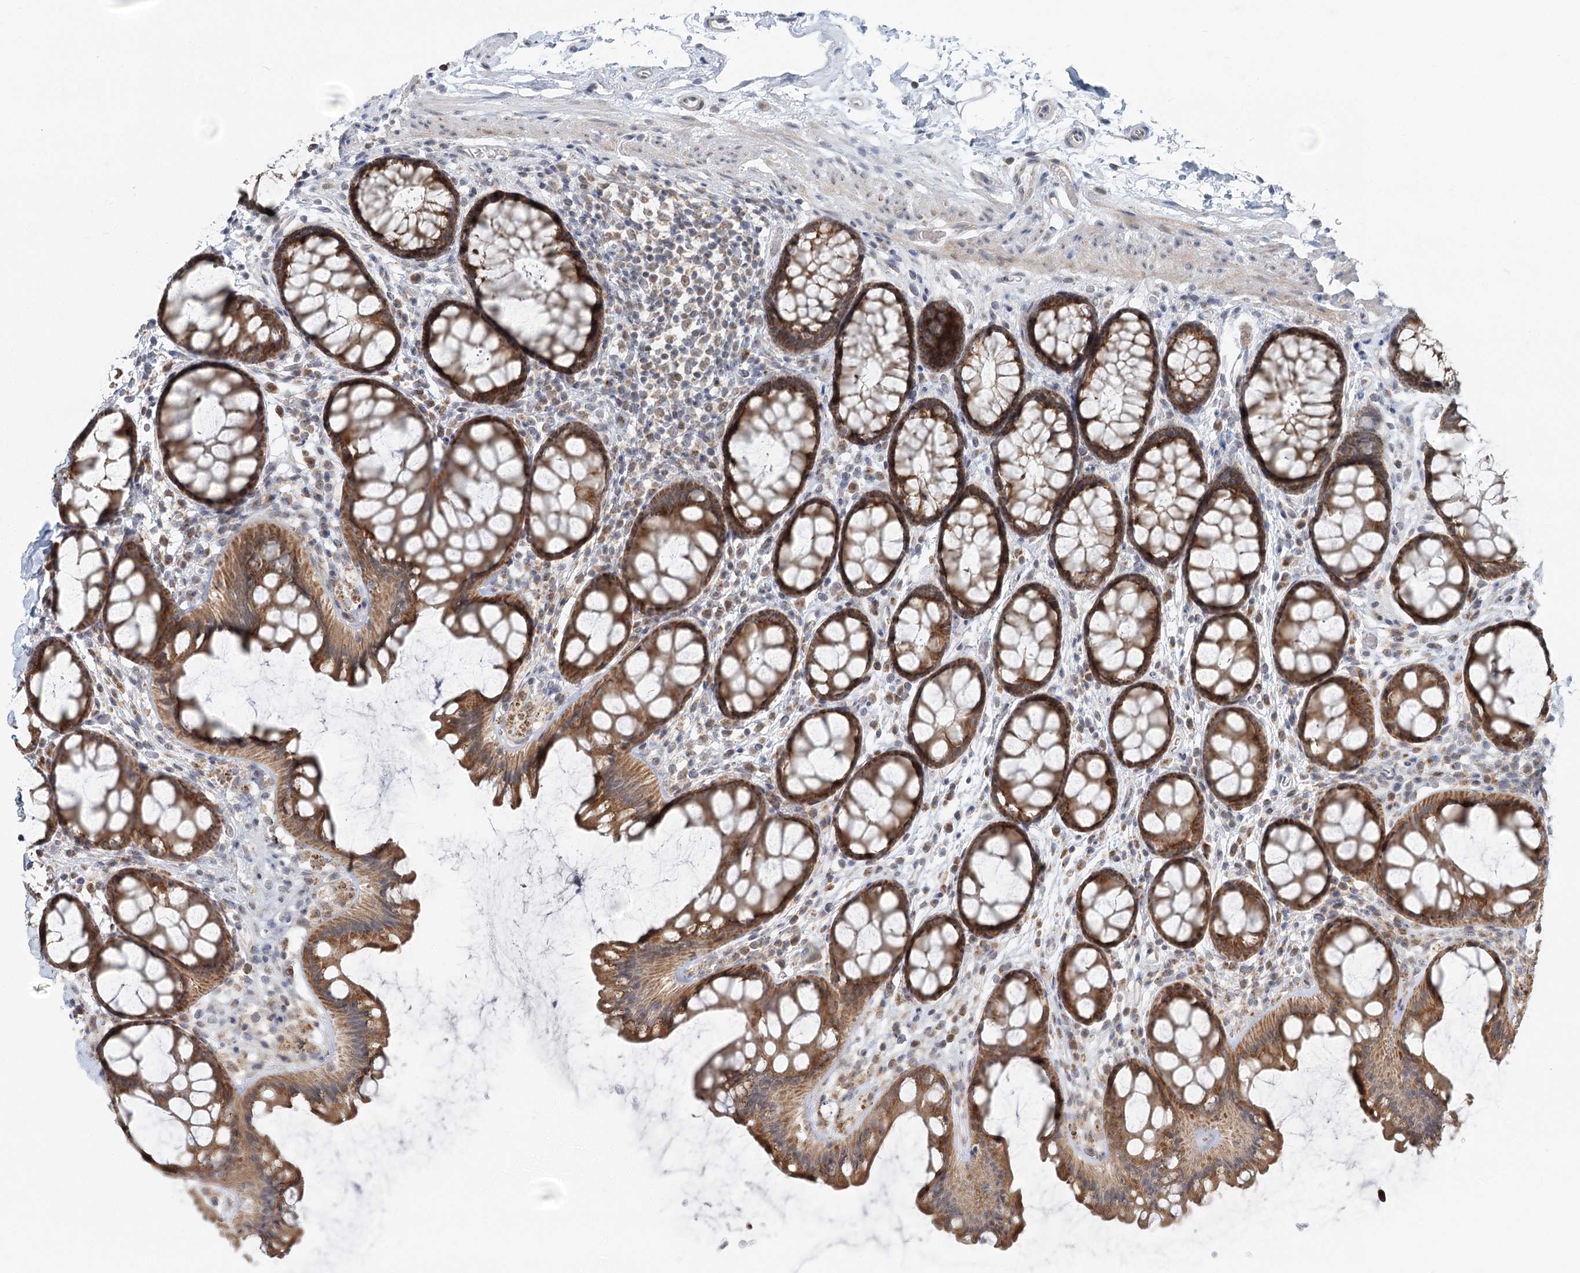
{"staining": {"intensity": "weak", "quantity": "25%-75%", "location": "cytoplasmic/membranous"}, "tissue": "colon", "cell_type": "Endothelial cells", "image_type": "normal", "snomed": [{"axis": "morphology", "description": "Normal tissue, NOS"}, {"axis": "topography", "description": "Colon"}], "caption": "The micrograph displays immunohistochemical staining of benign colon. There is weak cytoplasmic/membranous positivity is identified in approximately 25%-75% of endothelial cells.", "gene": "RNF150", "patient": {"sex": "female", "age": 82}}